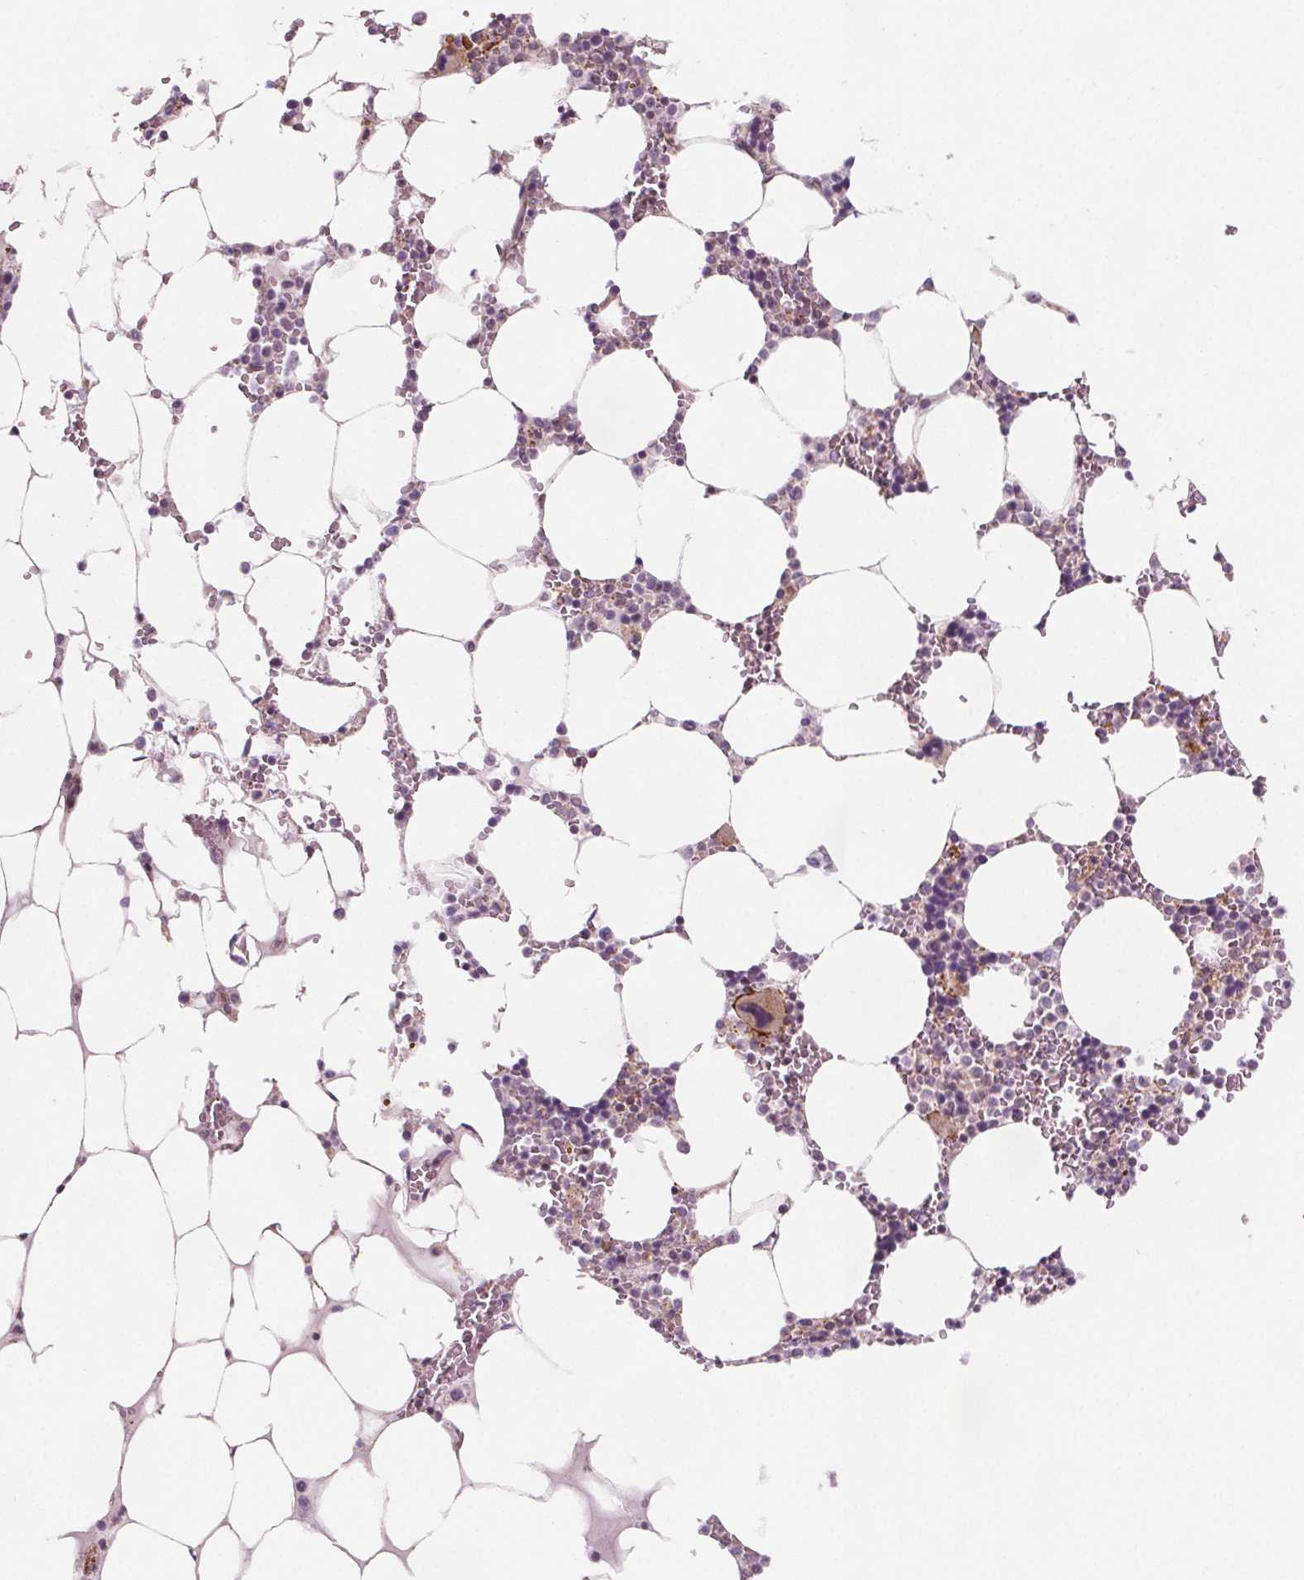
{"staining": {"intensity": "weak", "quantity": "<25%", "location": "cytoplasmic/membranous"}, "tissue": "bone marrow", "cell_type": "Hematopoietic cells", "image_type": "normal", "snomed": [{"axis": "morphology", "description": "Normal tissue, NOS"}, {"axis": "topography", "description": "Bone marrow"}], "caption": "Immunohistochemical staining of benign human bone marrow displays no significant staining in hematopoietic cells. (Stains: DAB IHC with hematoxylin counter stain, Microscopy: brightfield microscopy at high magnification).", "gene": "ADAM33", "patient": {"sex": "male", "age": 64}}